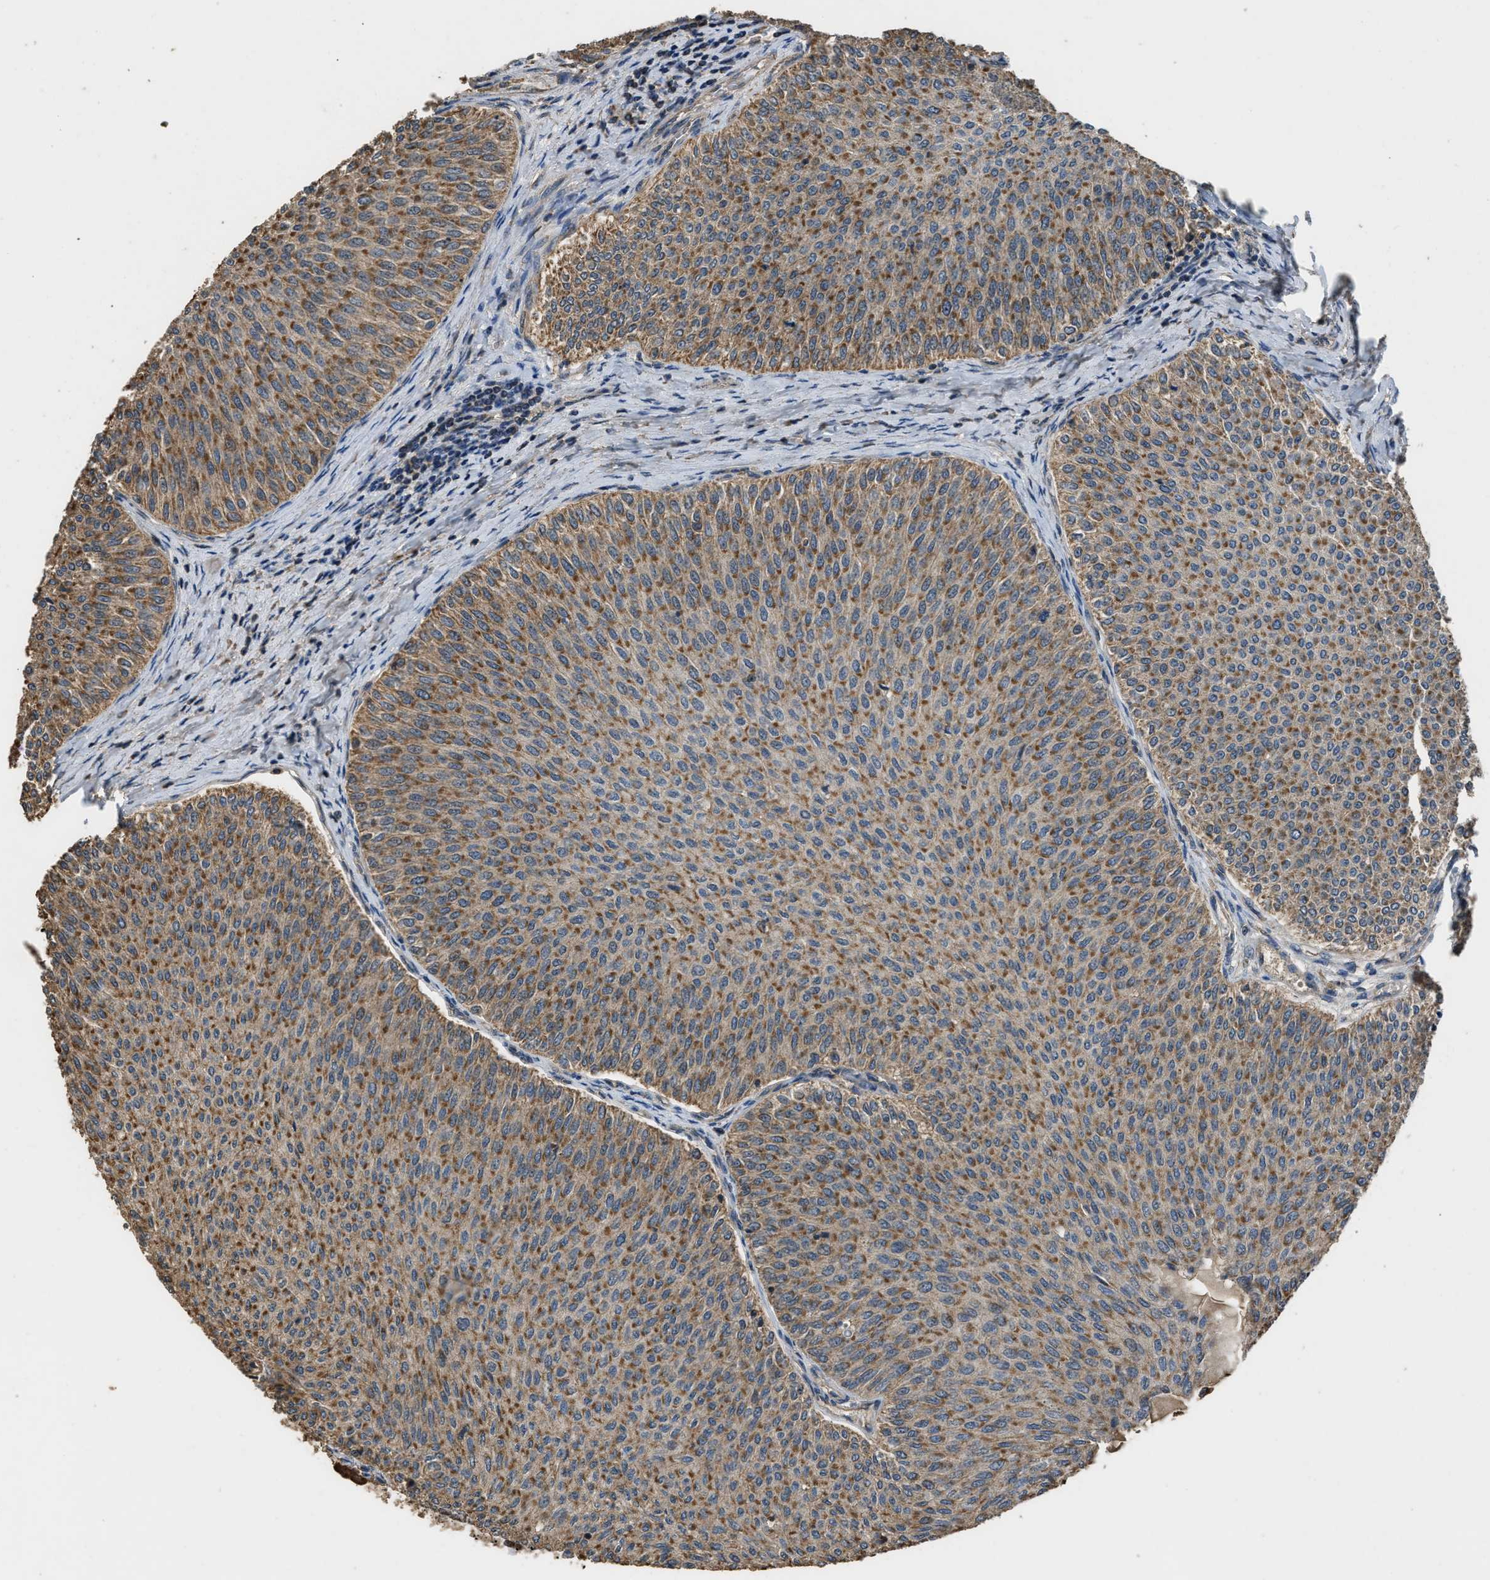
{"staining": {"intensity": "moderate", "quantity": ">75%", "location": "cytoplasmic/membranous"}, "tissue": "urothelial cancer", "cell_type": "Tumor cells", "image_type": "cancer", "snomed": [{"axis": "morphology", "description": "Urothelial carcinoma, Low grade"}, {"axis": "topography", "description": "Urinary bladder"}], "caption": "Urothelial cancer stained with a protein marker displays moderate staining in tumor cells.", "gene": "DENND6B", "patient": {"sex": "male", "age": 78}}